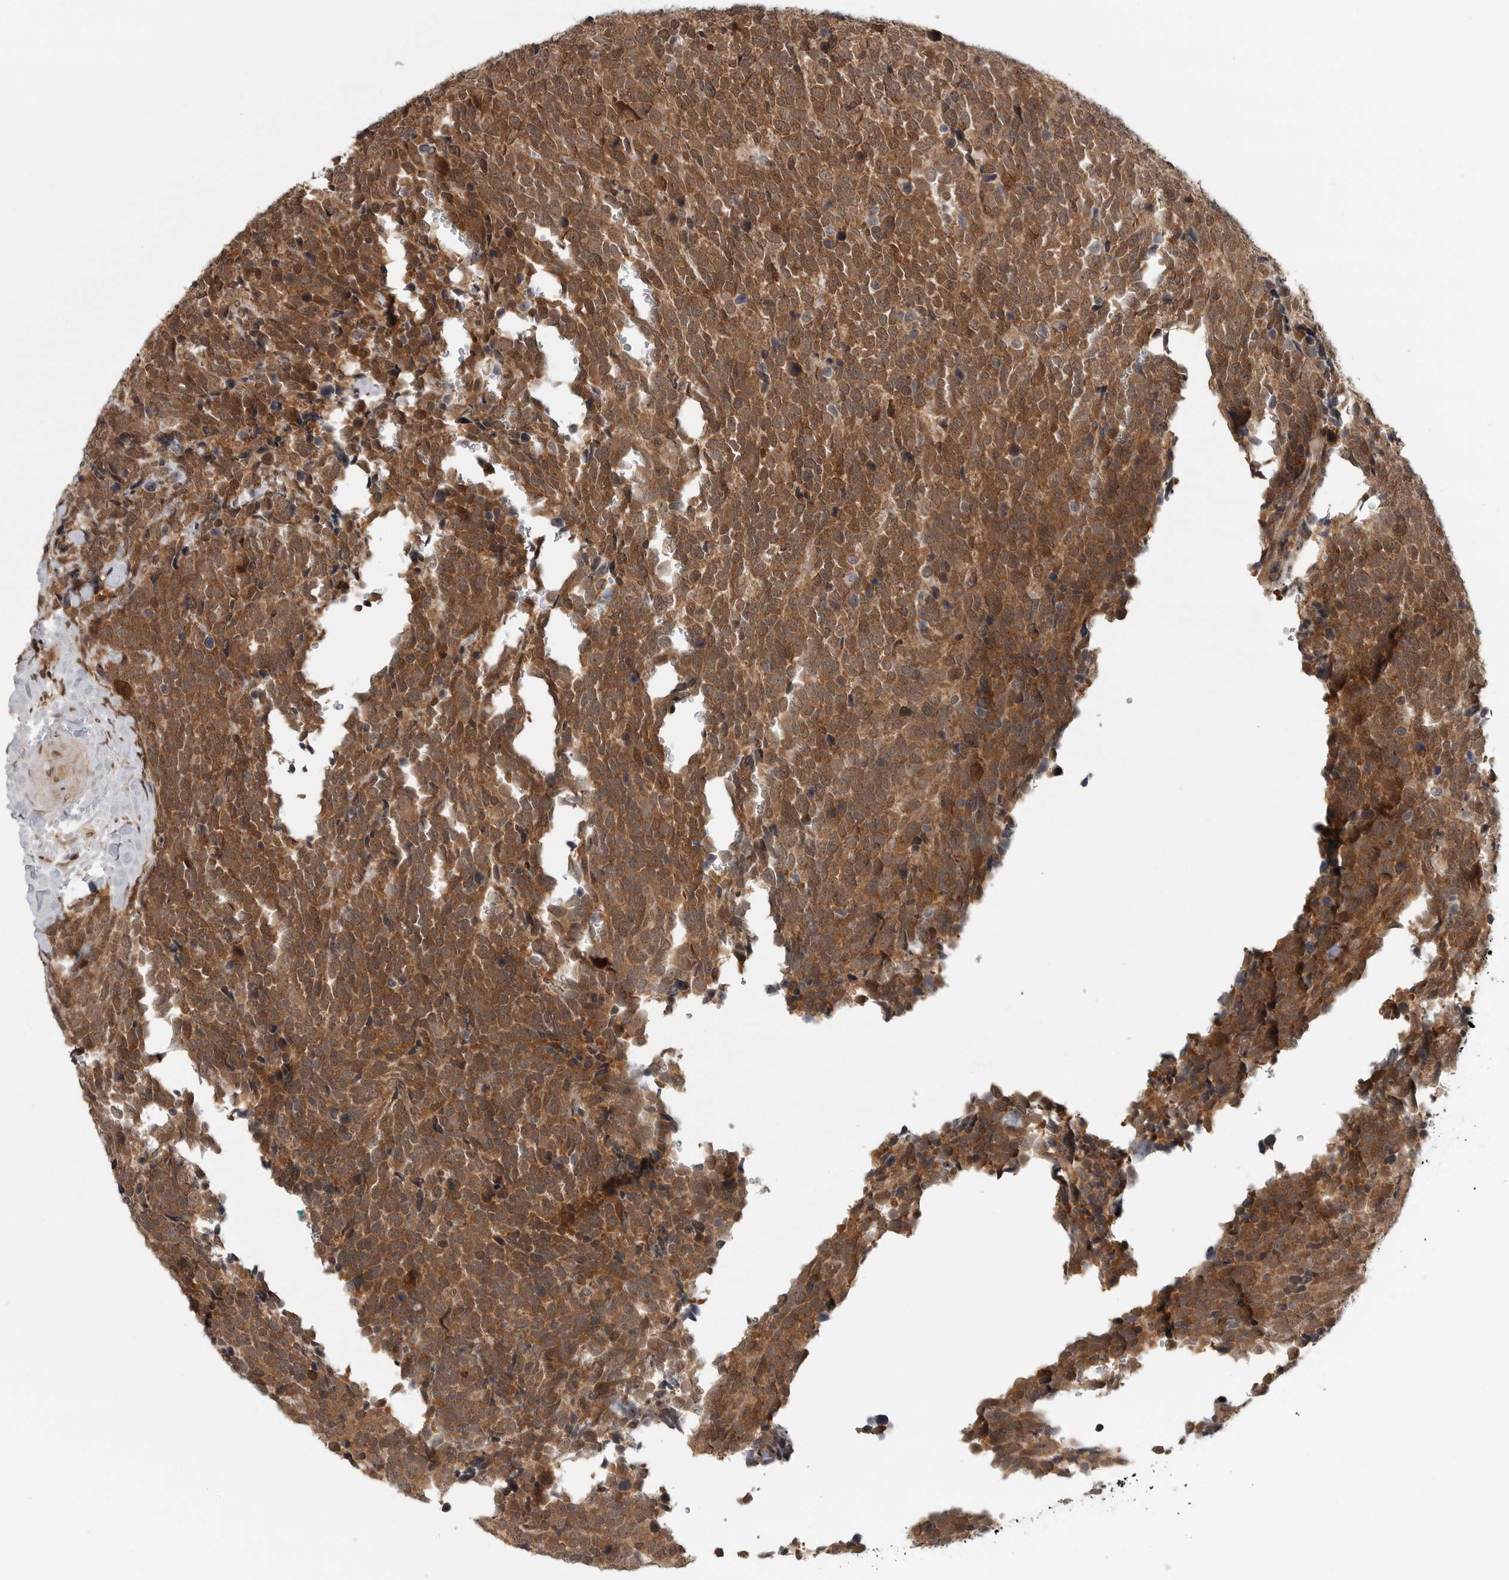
{"staining": {"intensity": "strong", "quantity": ">75%", "location": "cytoplasmic/membranous"}, "tissue": "urothelial cancer", "cell_type": "Tumor cells", "image_type": "cancer", "snomed": [{"axis": "morphology", "description": "Urothelial carcinoma, High grade"}, {"axis": "topography", "description": "Urinary bladder"}], "caption": "A brown stain shows strong cytoplasmic/membranous positivity of a protein in urothelial cancer tumor cells. (Stains: DAB (3,3'-diaminobenzidine) in brown, nuclei in blue, Microscopy: brightfield microscopy at high magnification).", "gene": "SZRD1", "patient": {"sex": "female", "age": 82}}